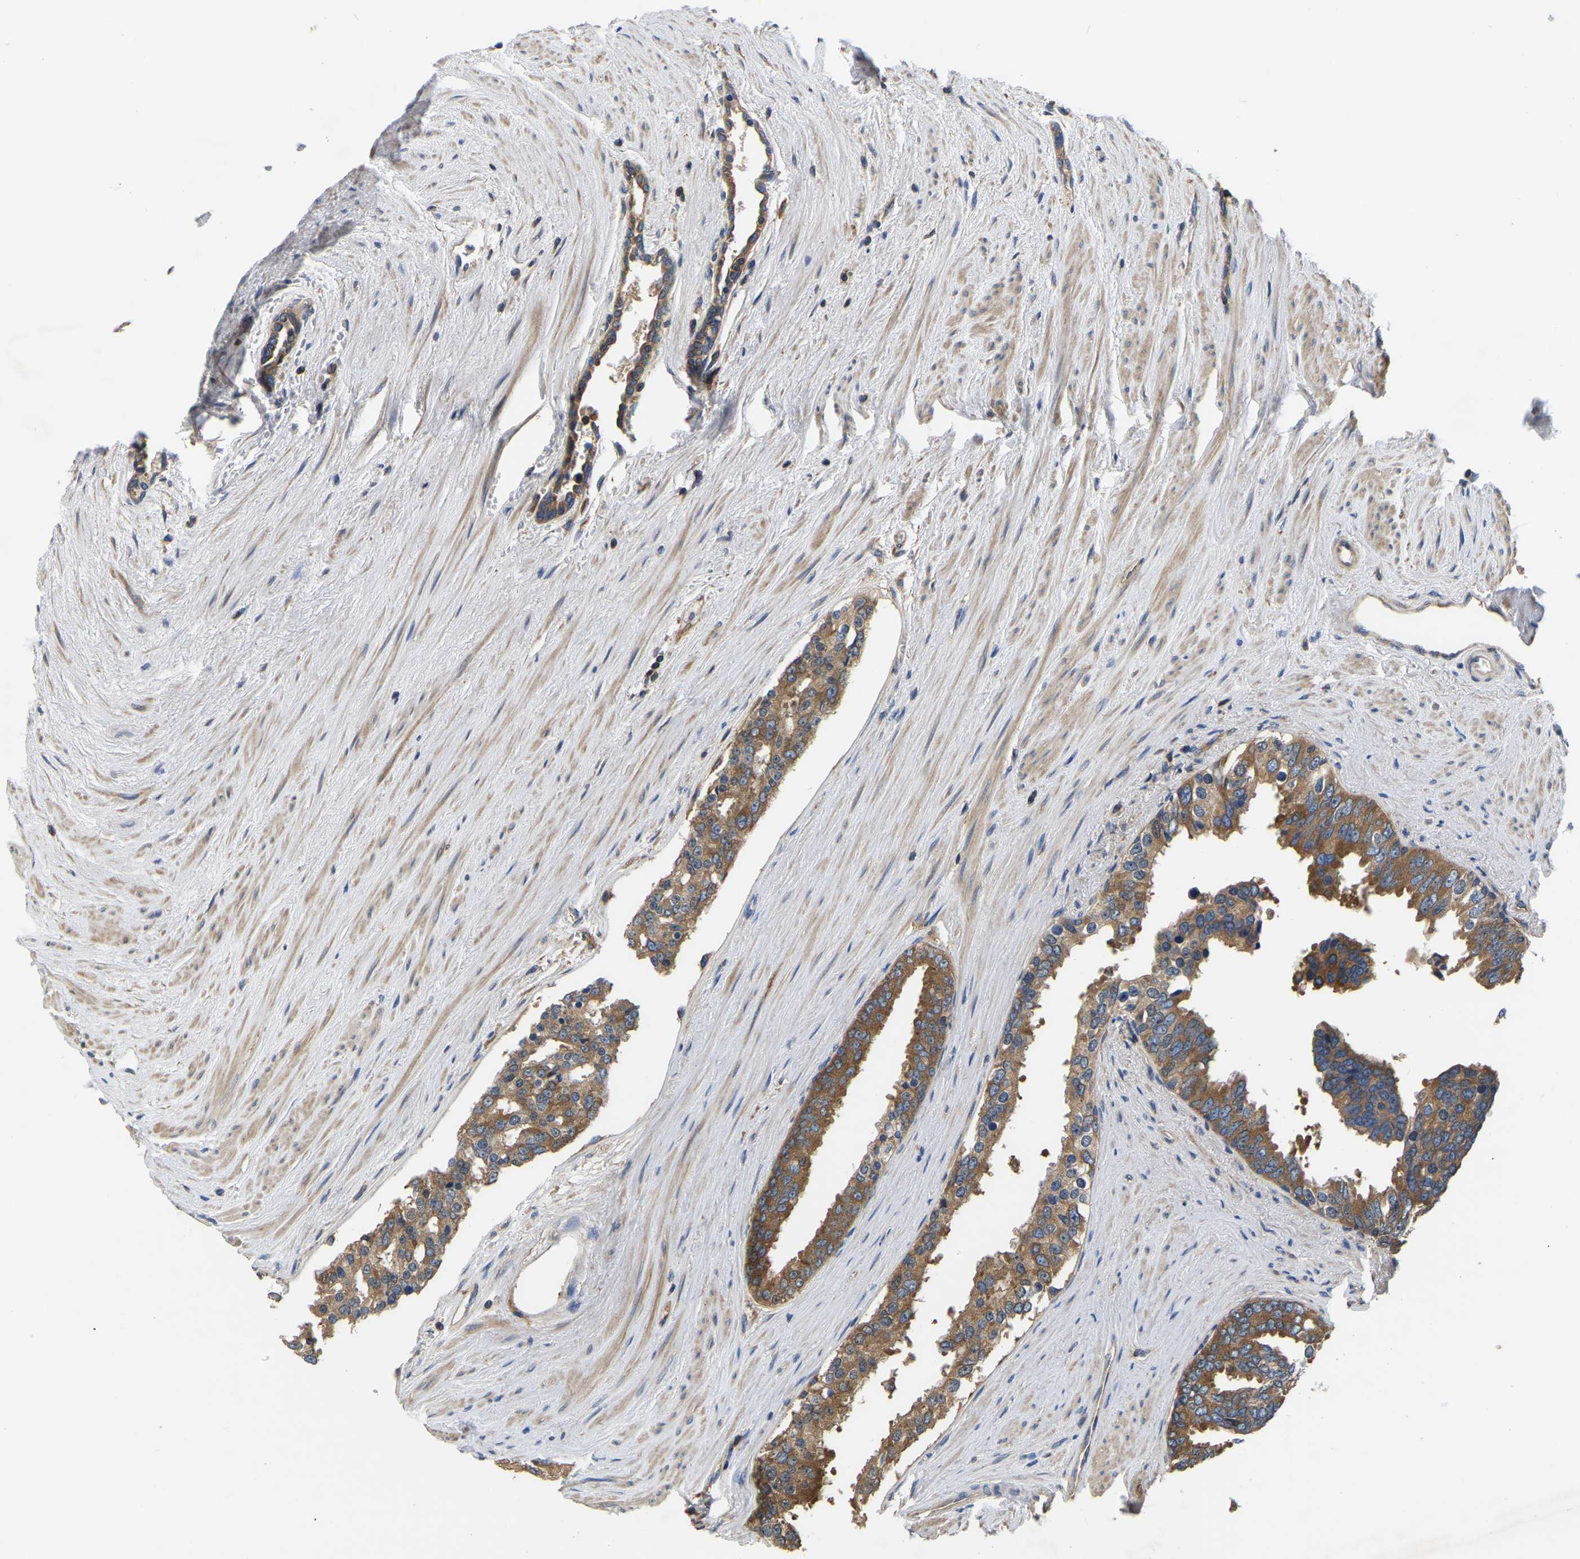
{"staining": {"intensity": "moderate", "quantity": ">75%", "location": "cytoplasmic/membranous"}, "tissue": "prostate cancer", "cell_type": "Tumor cells", "image_type": "cancer", "snomed": [{"axis": "morphology", "description": "Adenocarcinoma, High grade"}, {"axis": "topography", "description": "Prostate"}], "caption": "Prostate adenocarcinoma (high-grade) stained with IHC reveals moderate cytoplasmic/membranous positivity in about >75% of tumor cells. The protein of interest is stained brown, and the nuclei are stained in blue (DAB IHC with brightfield microscopy, high magnification).", "gene": "GARS1", "patient": {"sex": "male", "age": 71}}